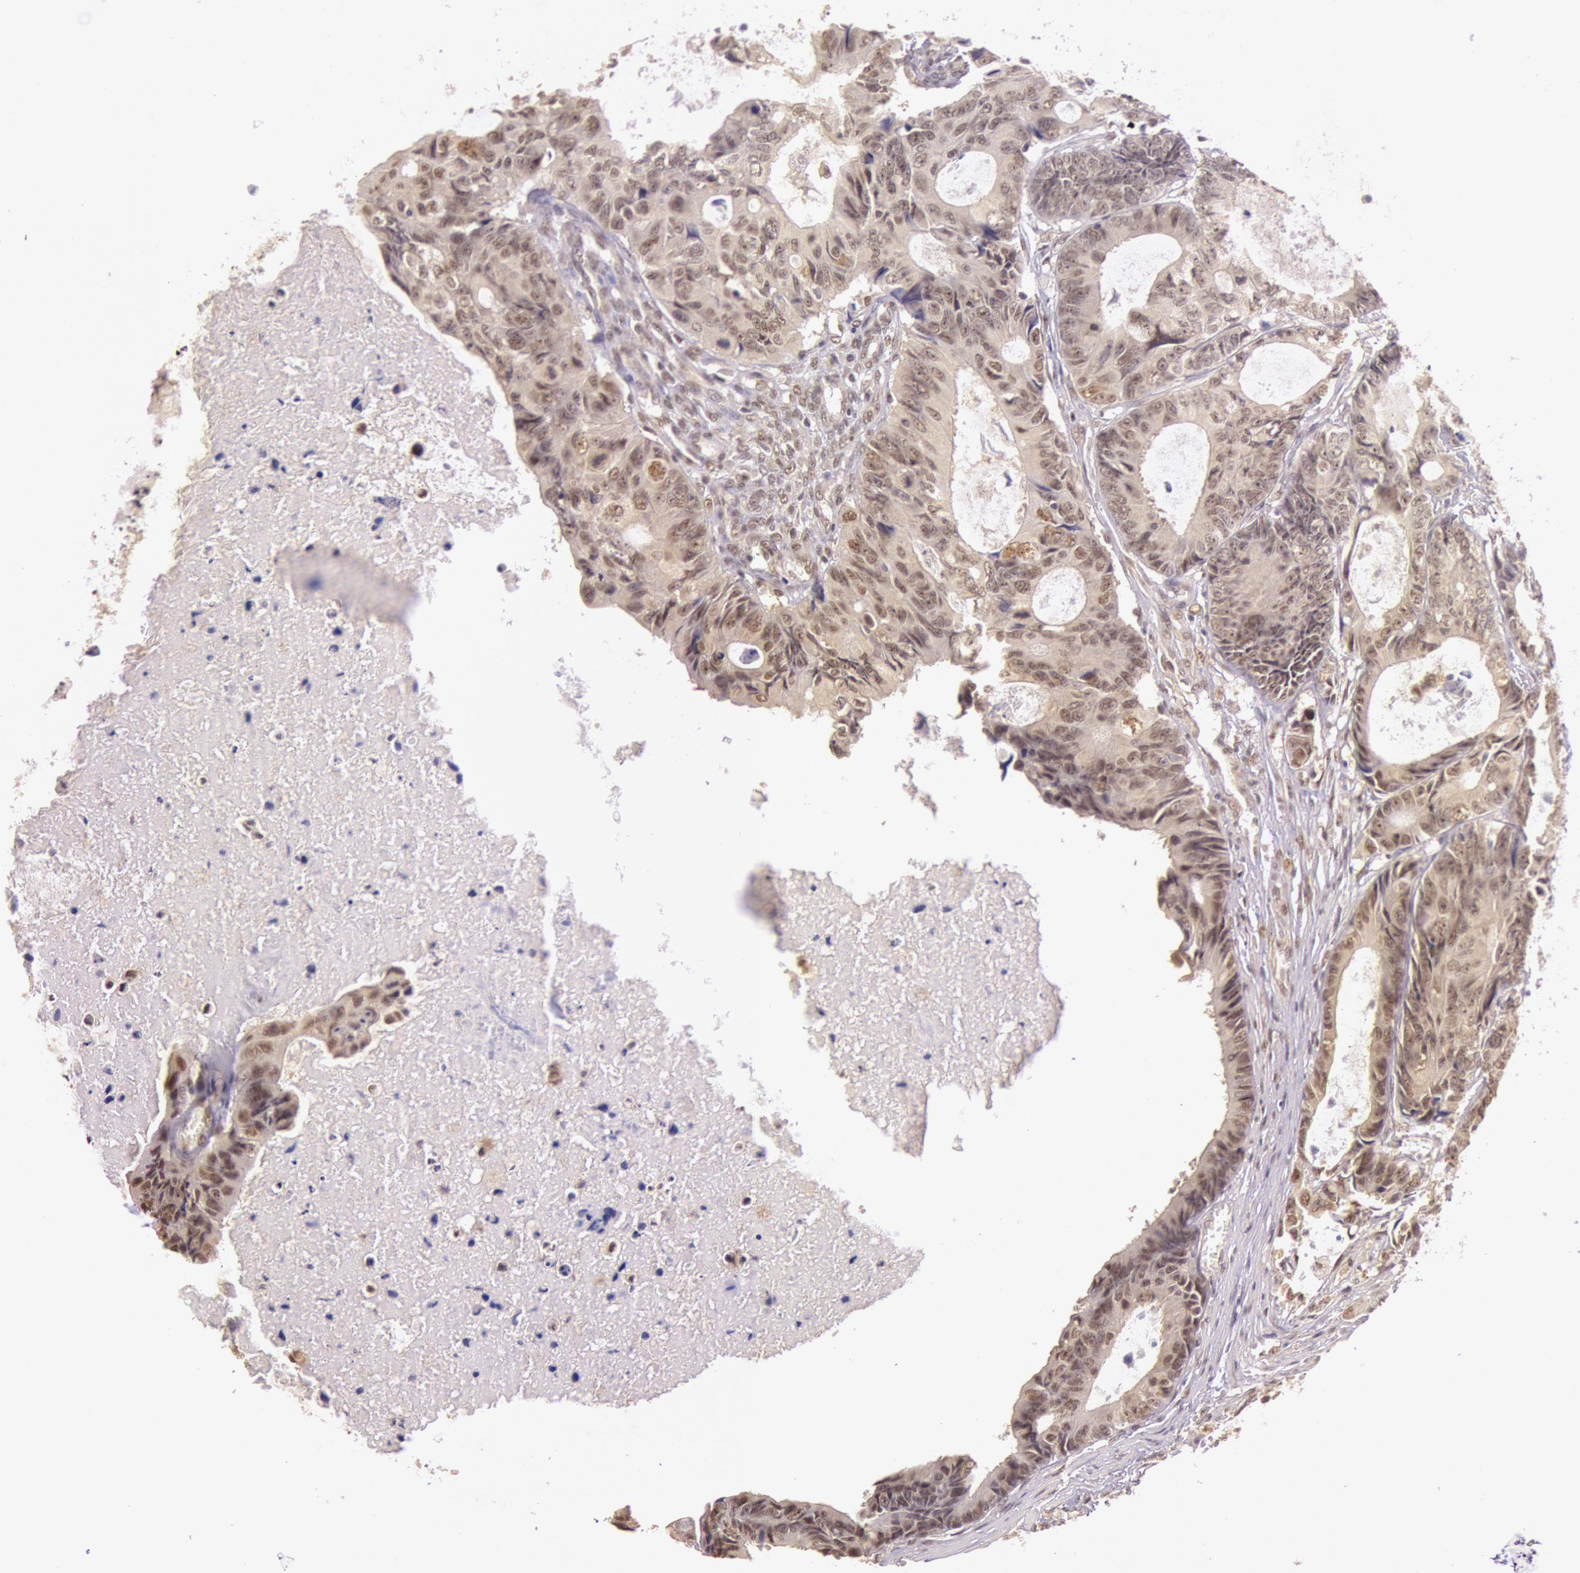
{"staining": {"intensity": "weak", "quantity": ">75%", "location": "cytoplasmic/membranous"}, "tissue": "colorectal cancer", "cell_type": "Tumor cells", "image_type": "cancer", "snomed": [{"axis": "morphology", "description": "Adenocarcinoma, NOS"}, {"axis": "topography", "description": "Rectum"}], "caption": "Immunohistochemistry photomicrograph of neoplastic tissue: human colorectal cancer stained using IHC demonstrates low levels of weak protein expression localized specifically in the cytoplasmic/membranous of tumor cells, appearing as a cytoplasmic/membranous brown color.", "gene": "RTL10", "patient": {"sex": "female", "age": 98}}